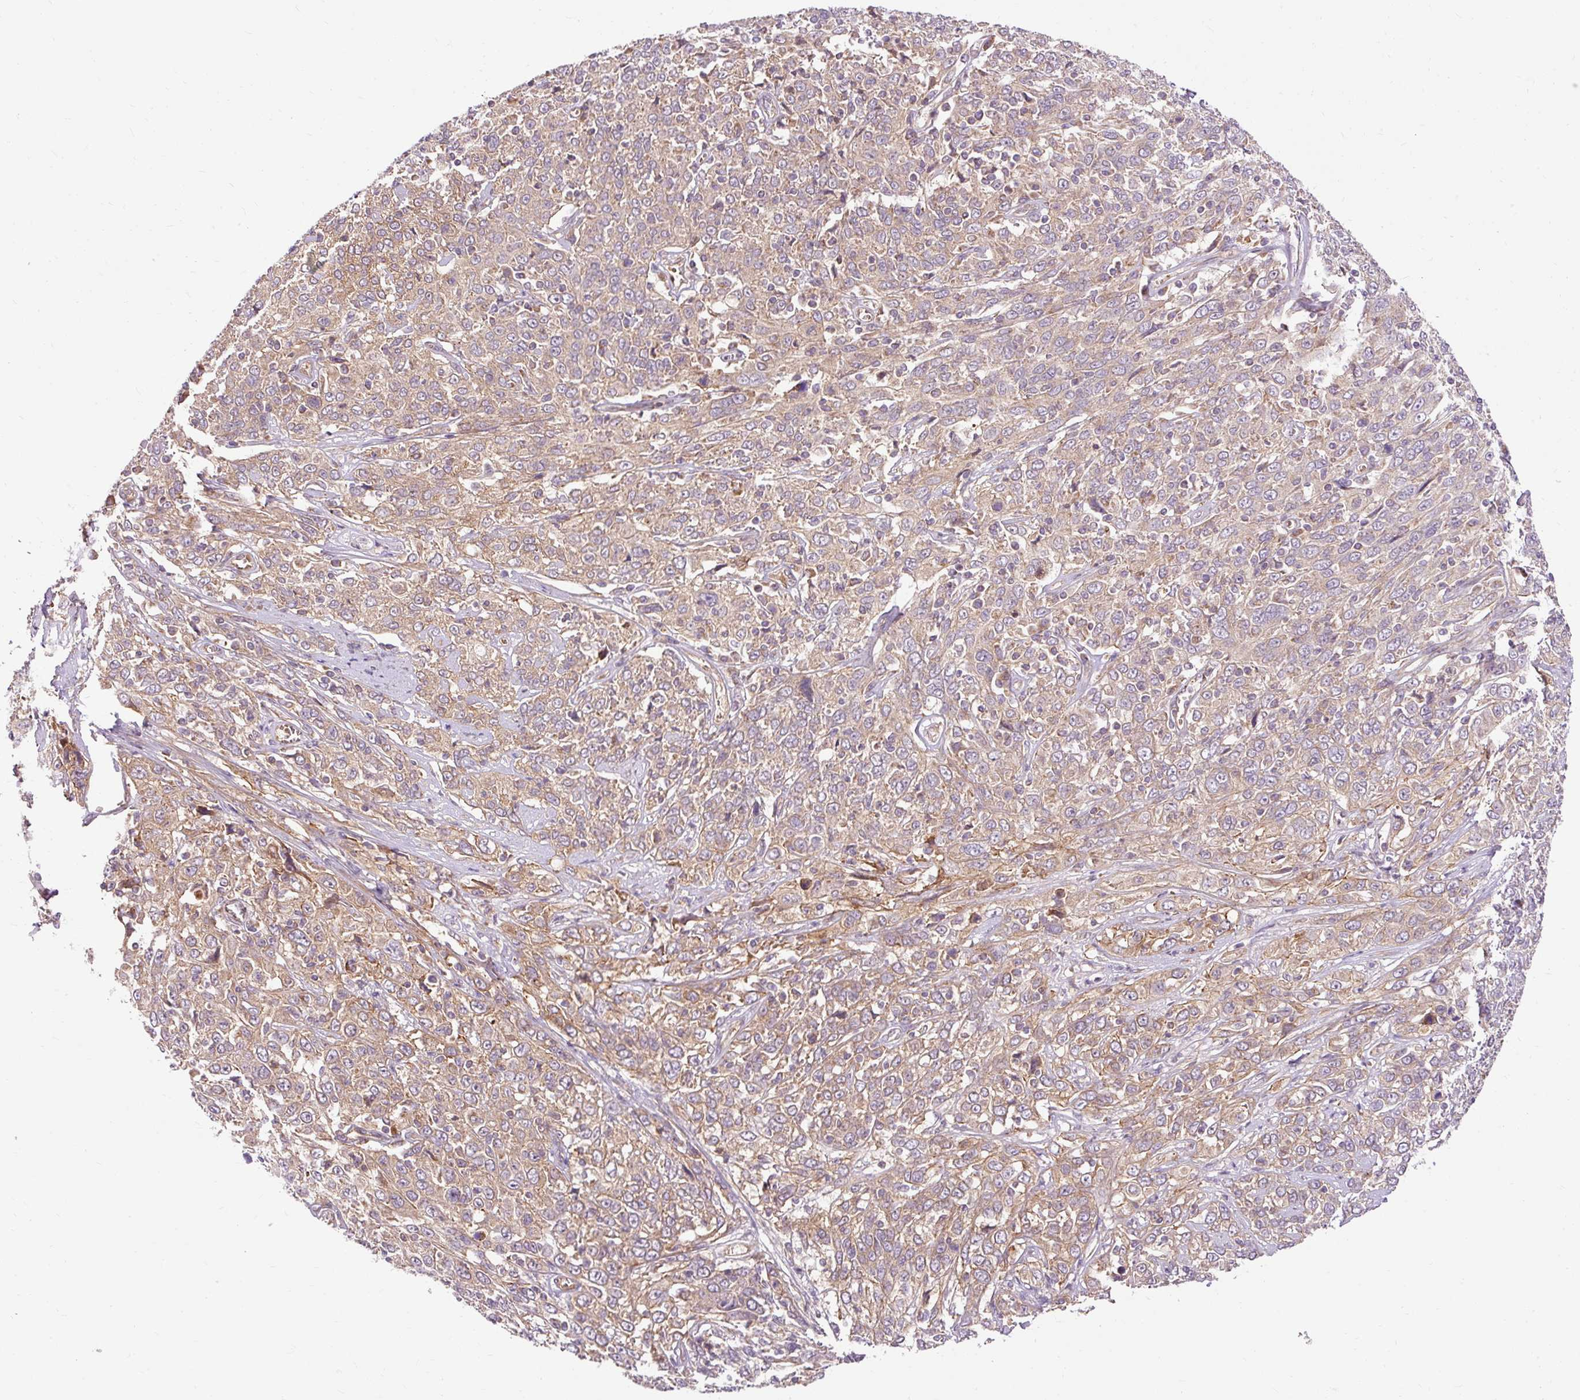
{"staining": {"intensity": "moderate", "quantity": ">75%", "location": "cytoplasmic/membranous"}, "tissue": "cervical cancer", "cell_type": "Tumor cells", "image_type": "cancer", "snomed": [{"axis": "morphology", "description": "Squamous cell carcinoma, NOS"}, {"axis": "topography", "description": "Cervix"}], "caption": "This micrograph shows cervical cancer (squamous cell carcinoma) stained with immunohistochemistry to label a protein in brown. The cytoplasmic/membranous of tumor cells show moderate positivity for the protein. Nuclei are counter-stained blue.", "gene": "RIPOR3", "patient": {"sex": "female", "age": 46}}